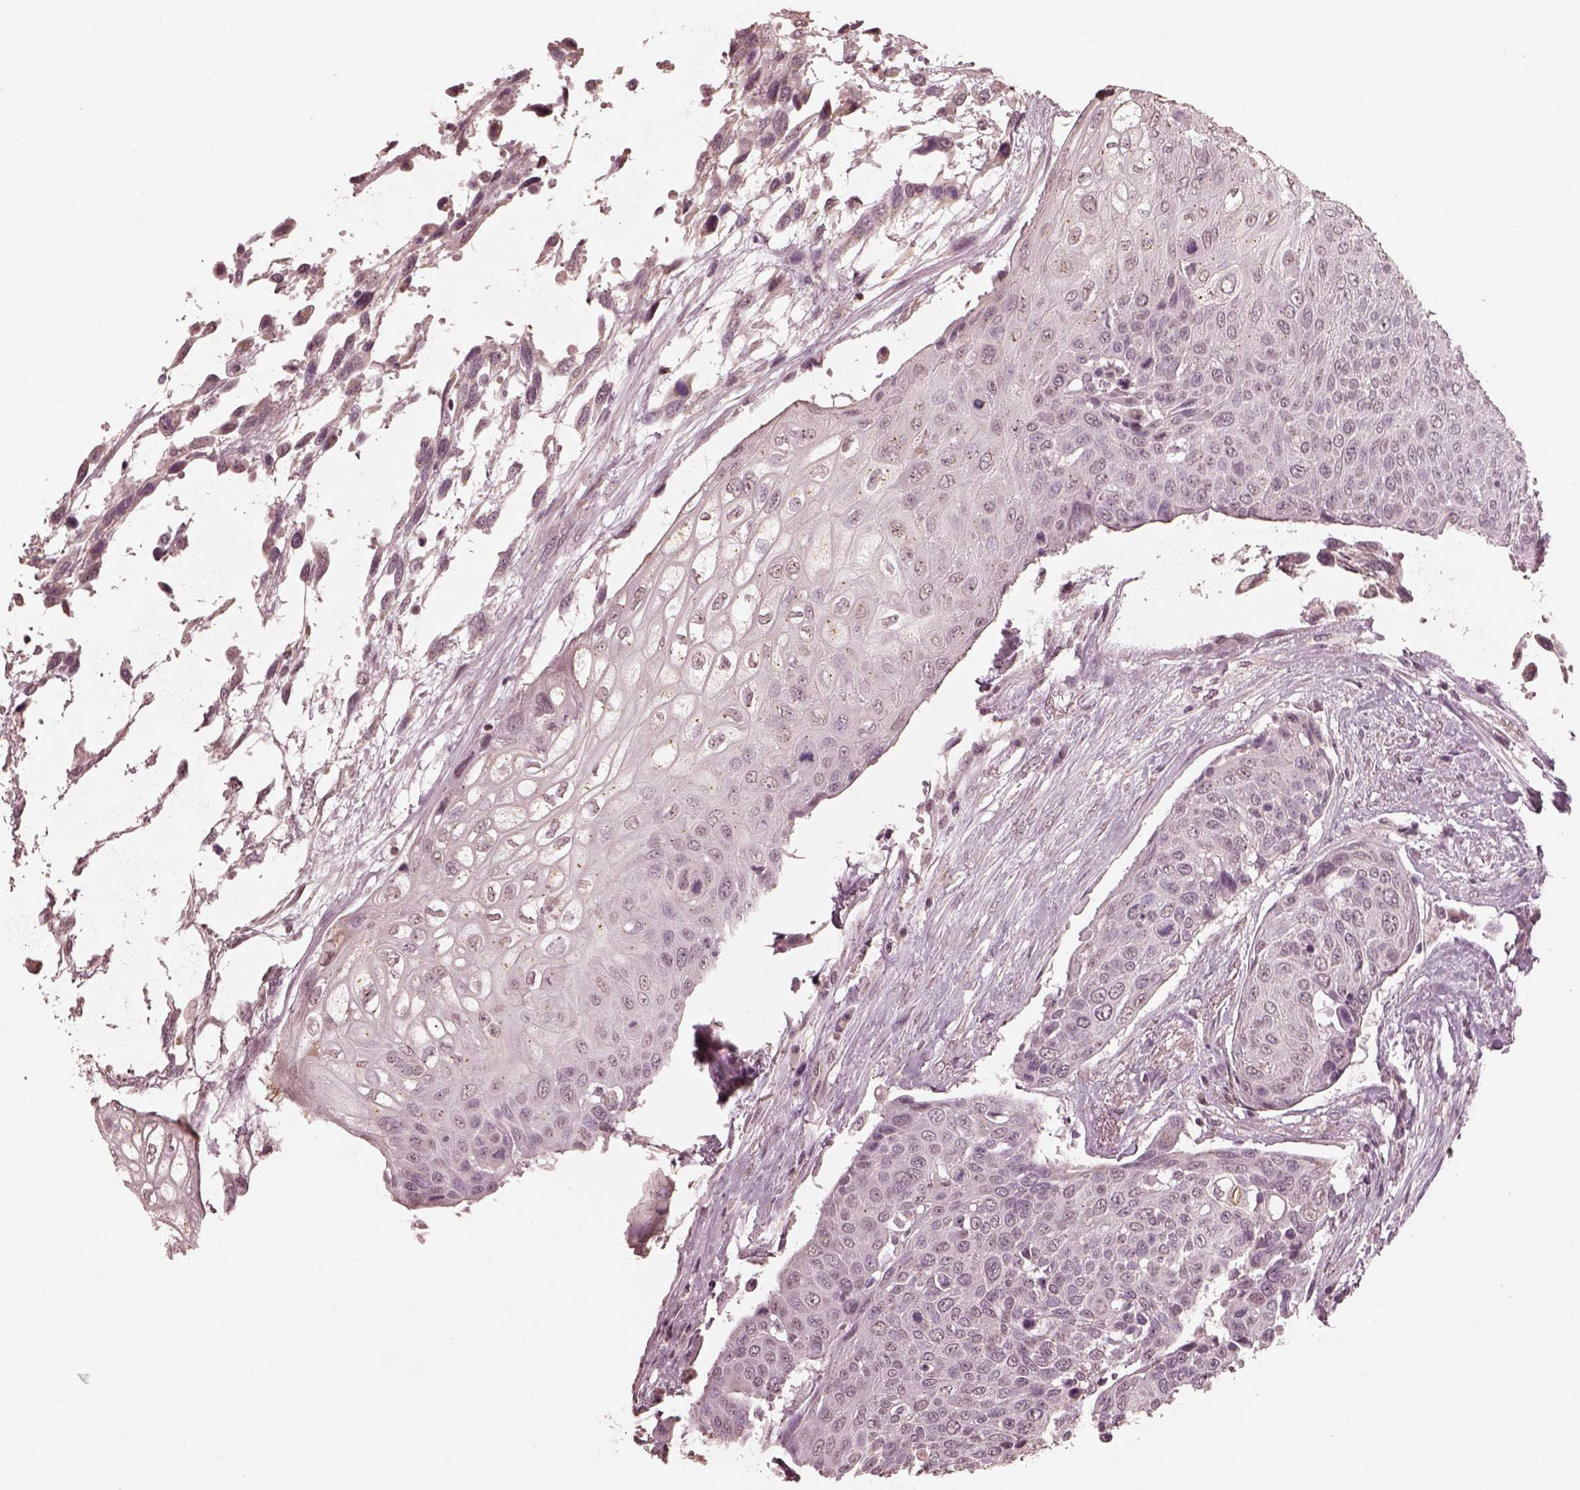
{"staining": {"intensity": "negative", "quantity": "none", "location": "none"}, "tissue": "urothelial cancer", "cell_type": "Tumor cells", "image_type": "cancer", "snomed": [{"axis": "morphology", "description": "Urothelial carcinoma, High grade"}, {"axis": "topography", "description": "Urinary bladder"}], "caption": "Immunohistochemistry histopathology image of high-grade urothelial carcinoma stained for a protein (brown), which shows no expression in tumor cells.", "gene": "SLC7A4", "patient": {"sex": "female", "age": 70}}